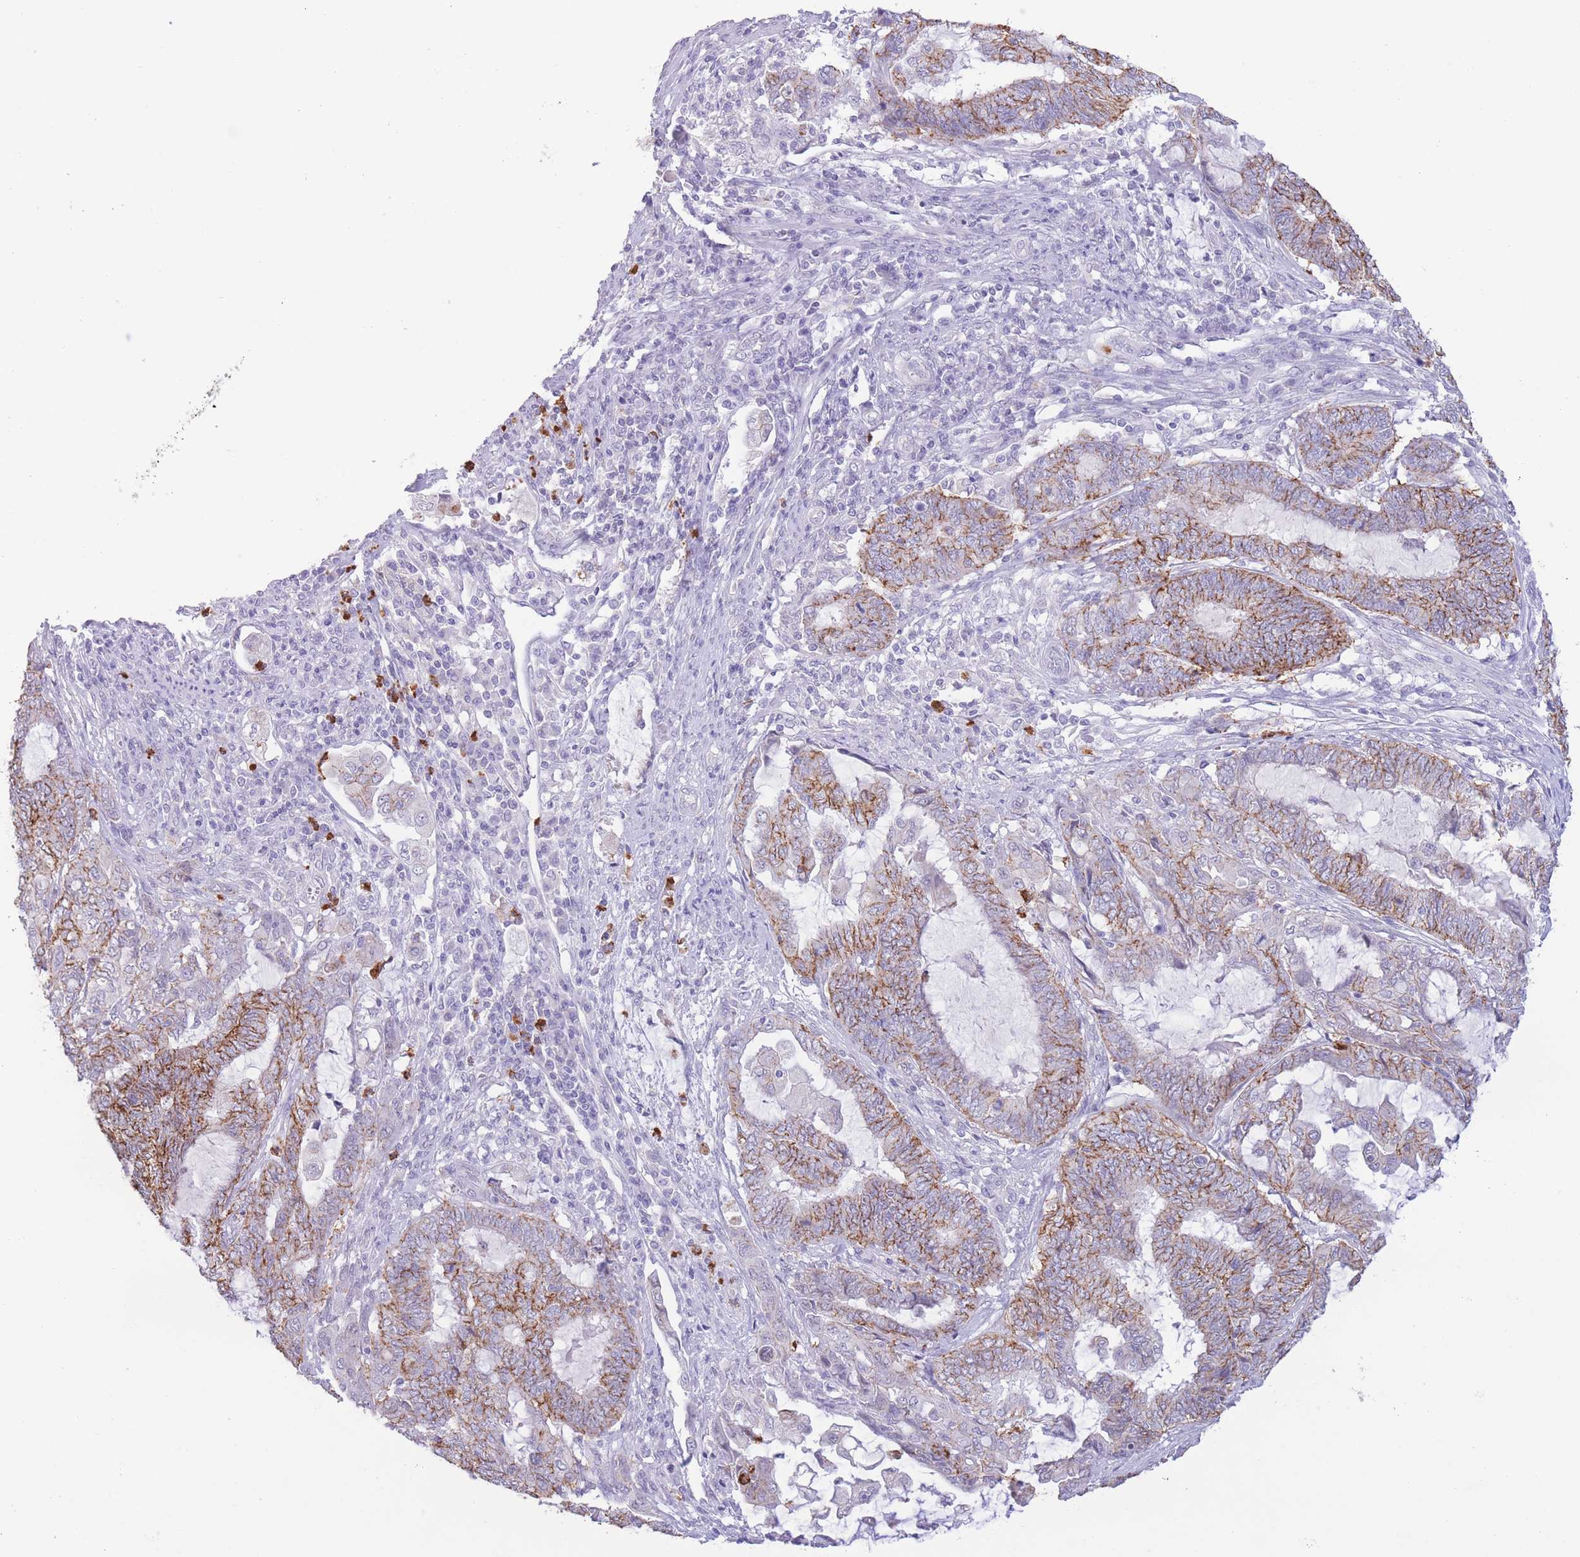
{"staining": {"intensity": "moderate", "quantity": "25%-75%", "location": "cytoplasmic/membranous"}, "tissue": "endometrial cancer", "cell_type": "Tumor cells", "image_type": "cancer", "snomed": [{"axis": "morphology", "description": "Adenocarcinoma, NOS"}, {"axis": "topography", "description": "Uterus"}, {"axis": "topography", "description": "Endometrium"}], "caption": "Brown immunohistochemical staining in endometrial cancer reveals moderate cytoplasmic/membranous positivity in about 25%-75% of tumor cells. The protein of interest is stained brown, and the nuclei are stained in blue (DAB (3,3'-diaminobenzidine) IHC with brightfield microscopy, high magnification).", "gene": "LCLAT1", "patient": {"sex": "female", "age": 70}}